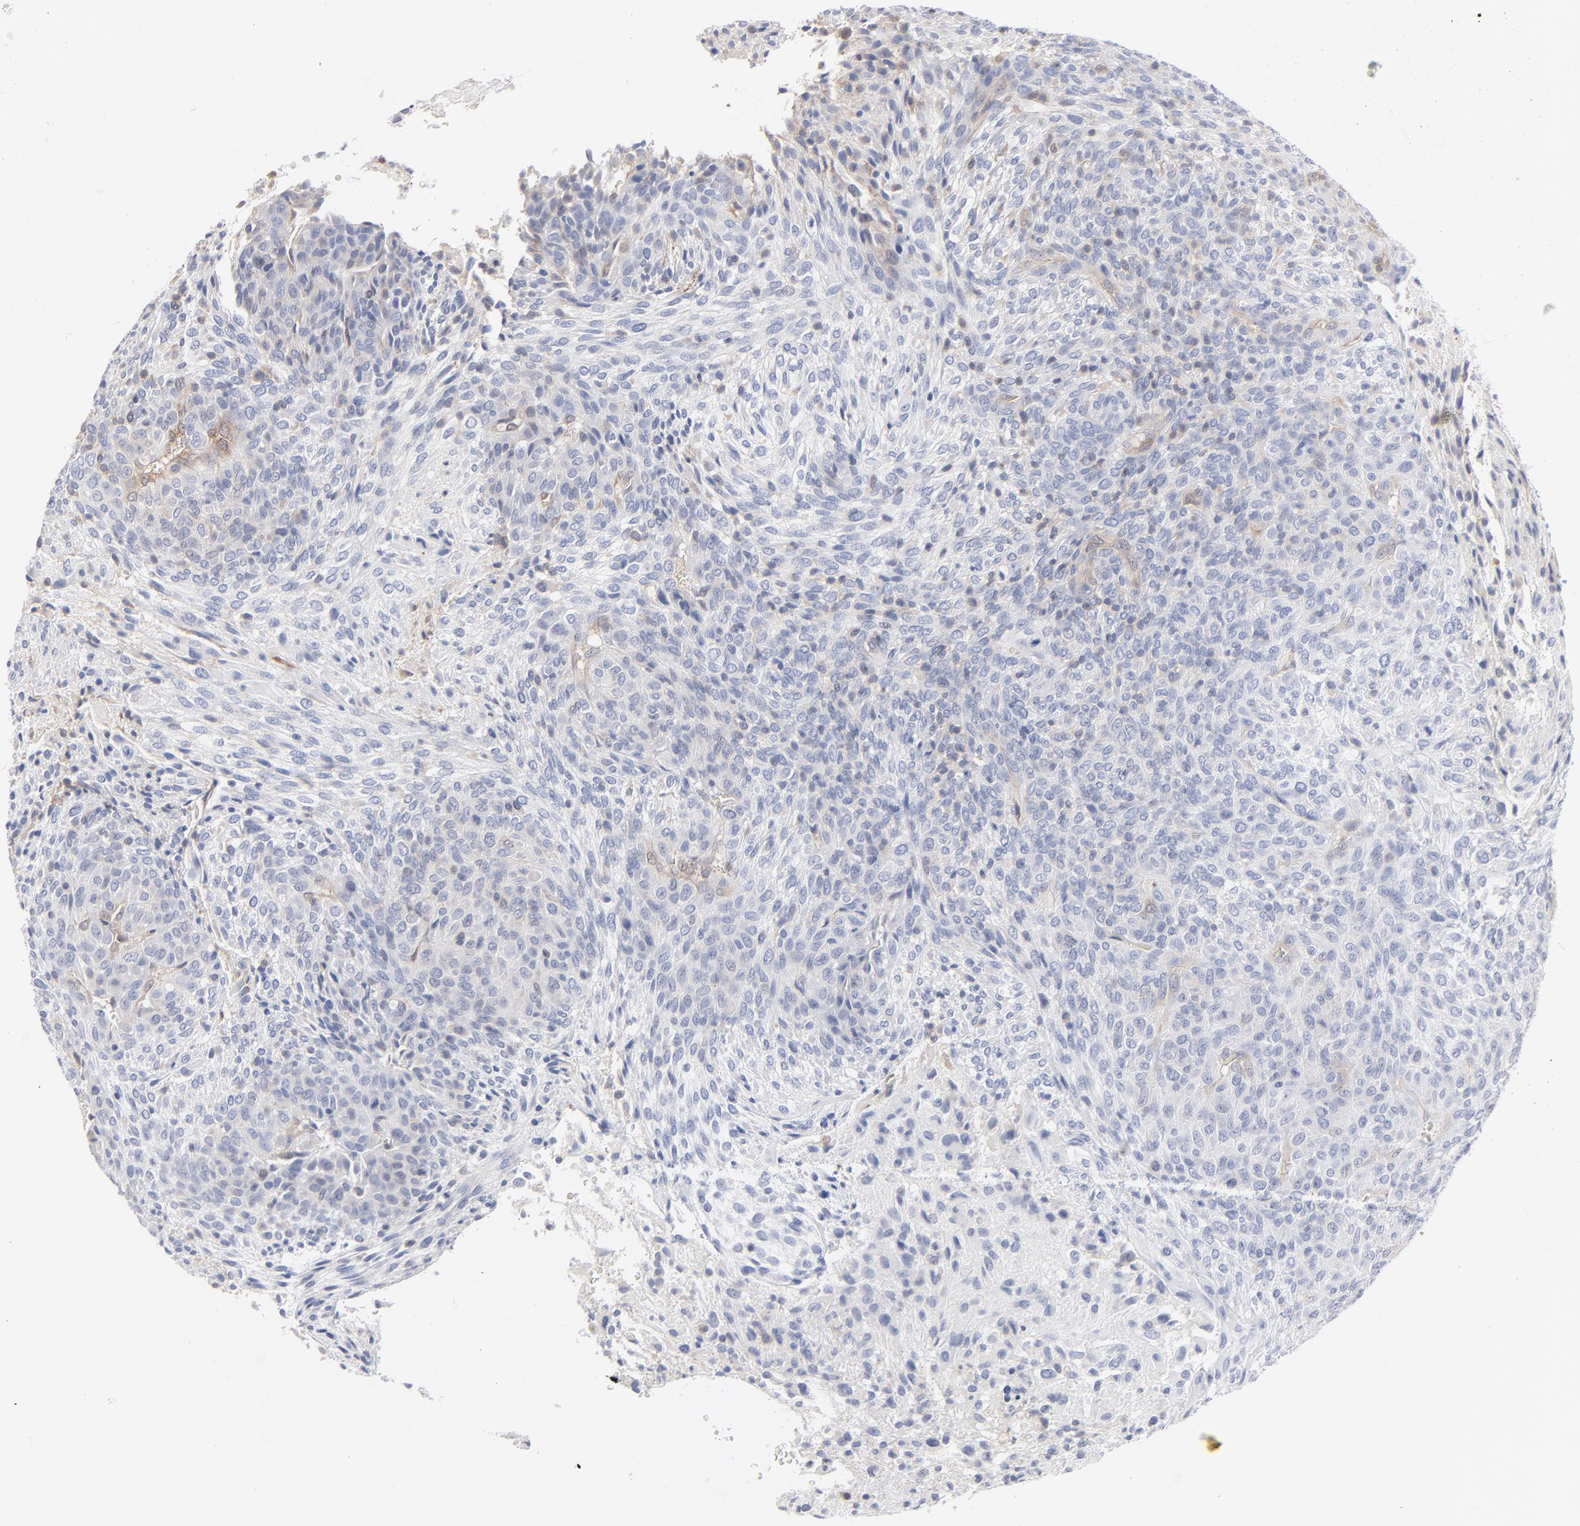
{"staining": {"intensity": "negative", "quantity": "none", "location": "none"}, "tissue": "glioma", "cell_type": "Tumor cells", "image_type": "cancer", "snomed": [{"axis": "morphology", "description": "Glioma, malignant, High grade"}, {"axis": "topography", "description": "Cerebral cortex"}], "caption": "IHC of human glioma demonstrates no staining in tumor cells.", "gene": "ARRB1", "patient": {"sex": "female", "age": 55}}